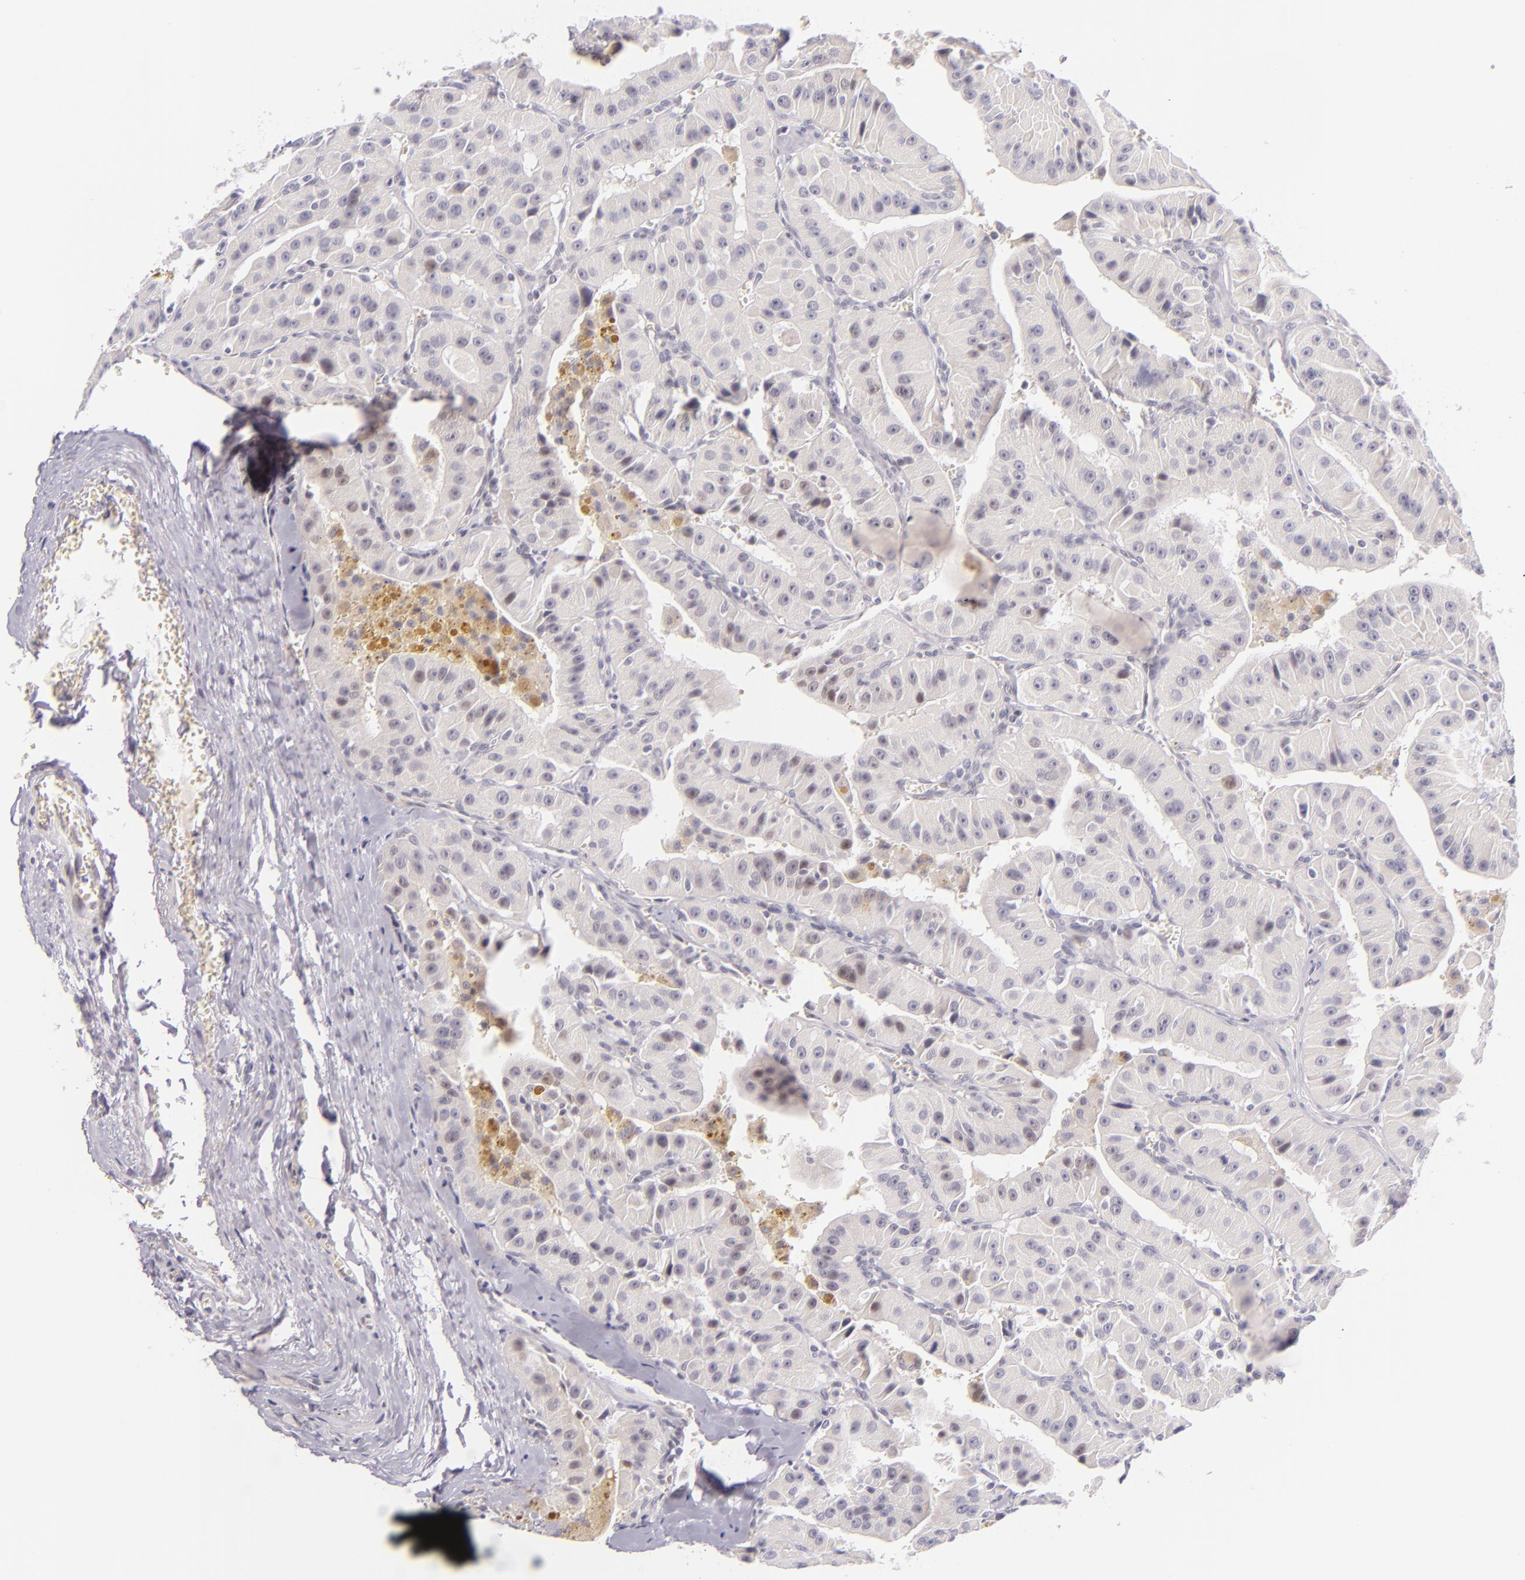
{"staining": {"intensity": "negative", "quantity": "none", "location": "none"}, "tissue": "thyroid cancer", "cell_type": "Tumor cells", "image_type": "cancer", "snomed": [{"axis": "morphology", "description": "Carcinoma, NOS"}, {"axis": "topography", "description": "Thyroid gland"}], "caption": "The image reveals no significant expression in tumor cells of thyroid cancer (carcinoma).", "gene": "BCL3", "patient": {"sex": "male", "age": 76}}